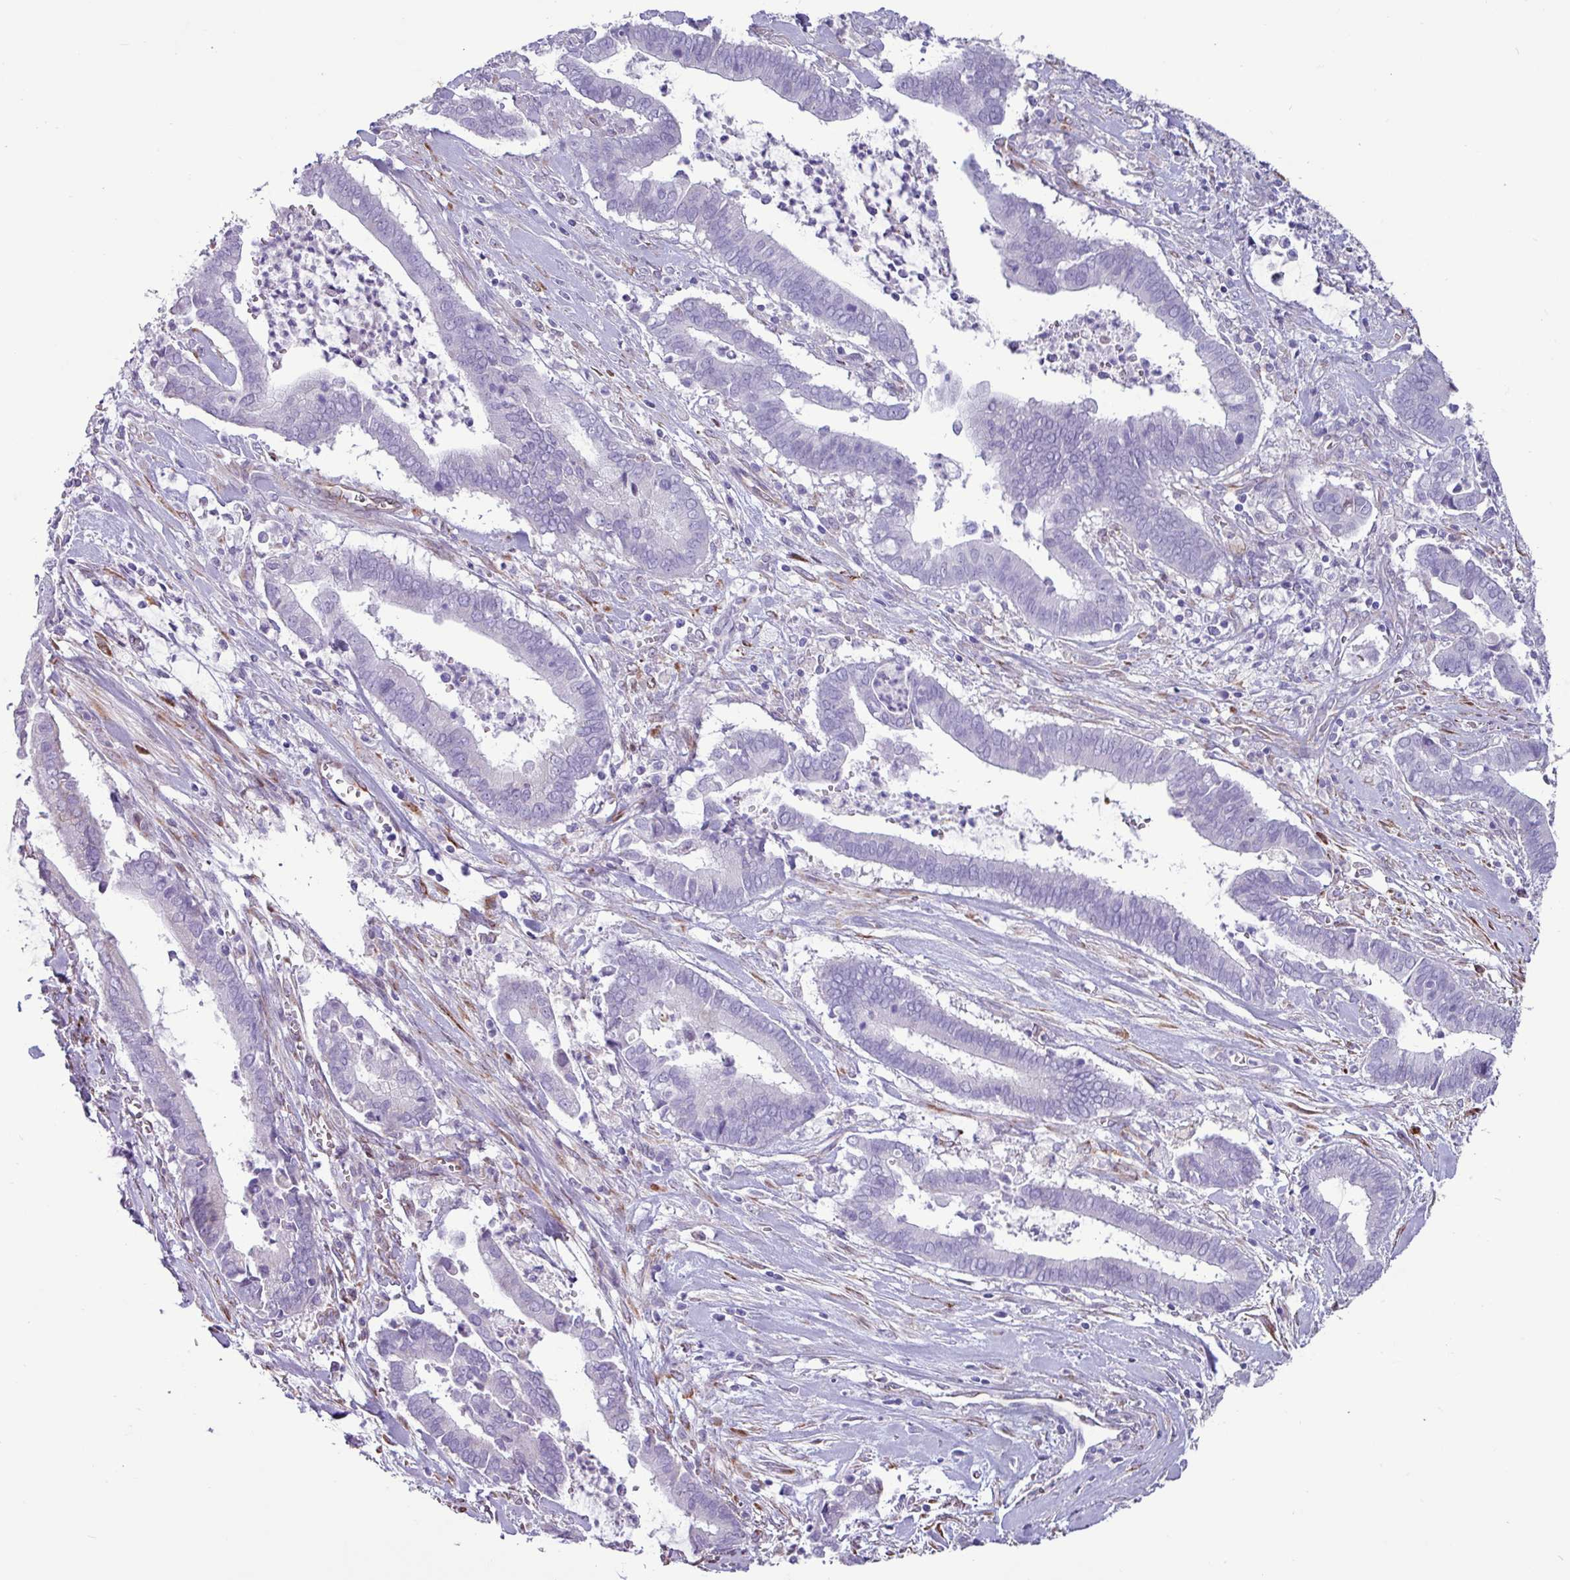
{"staining": {"intensity": "negative", "quantity": "none", "location": "none"}, "tissue": "cervical cancer", "cell_type": "Tumor cells", "image_type": "cancer", "snomed": [{"axis": "morphology", "description": "Adenocarcinoma, NOS"}, {"axis": "topography", "description": "Cervix"}], "caption": "A high-resolution image shows immunohistochemistry staining of cervical adenocarcinoma, which displays no significant staining in tumor cells.", "gene": "PPP1R35", "patient": {"sex": "female", "age": 44}}